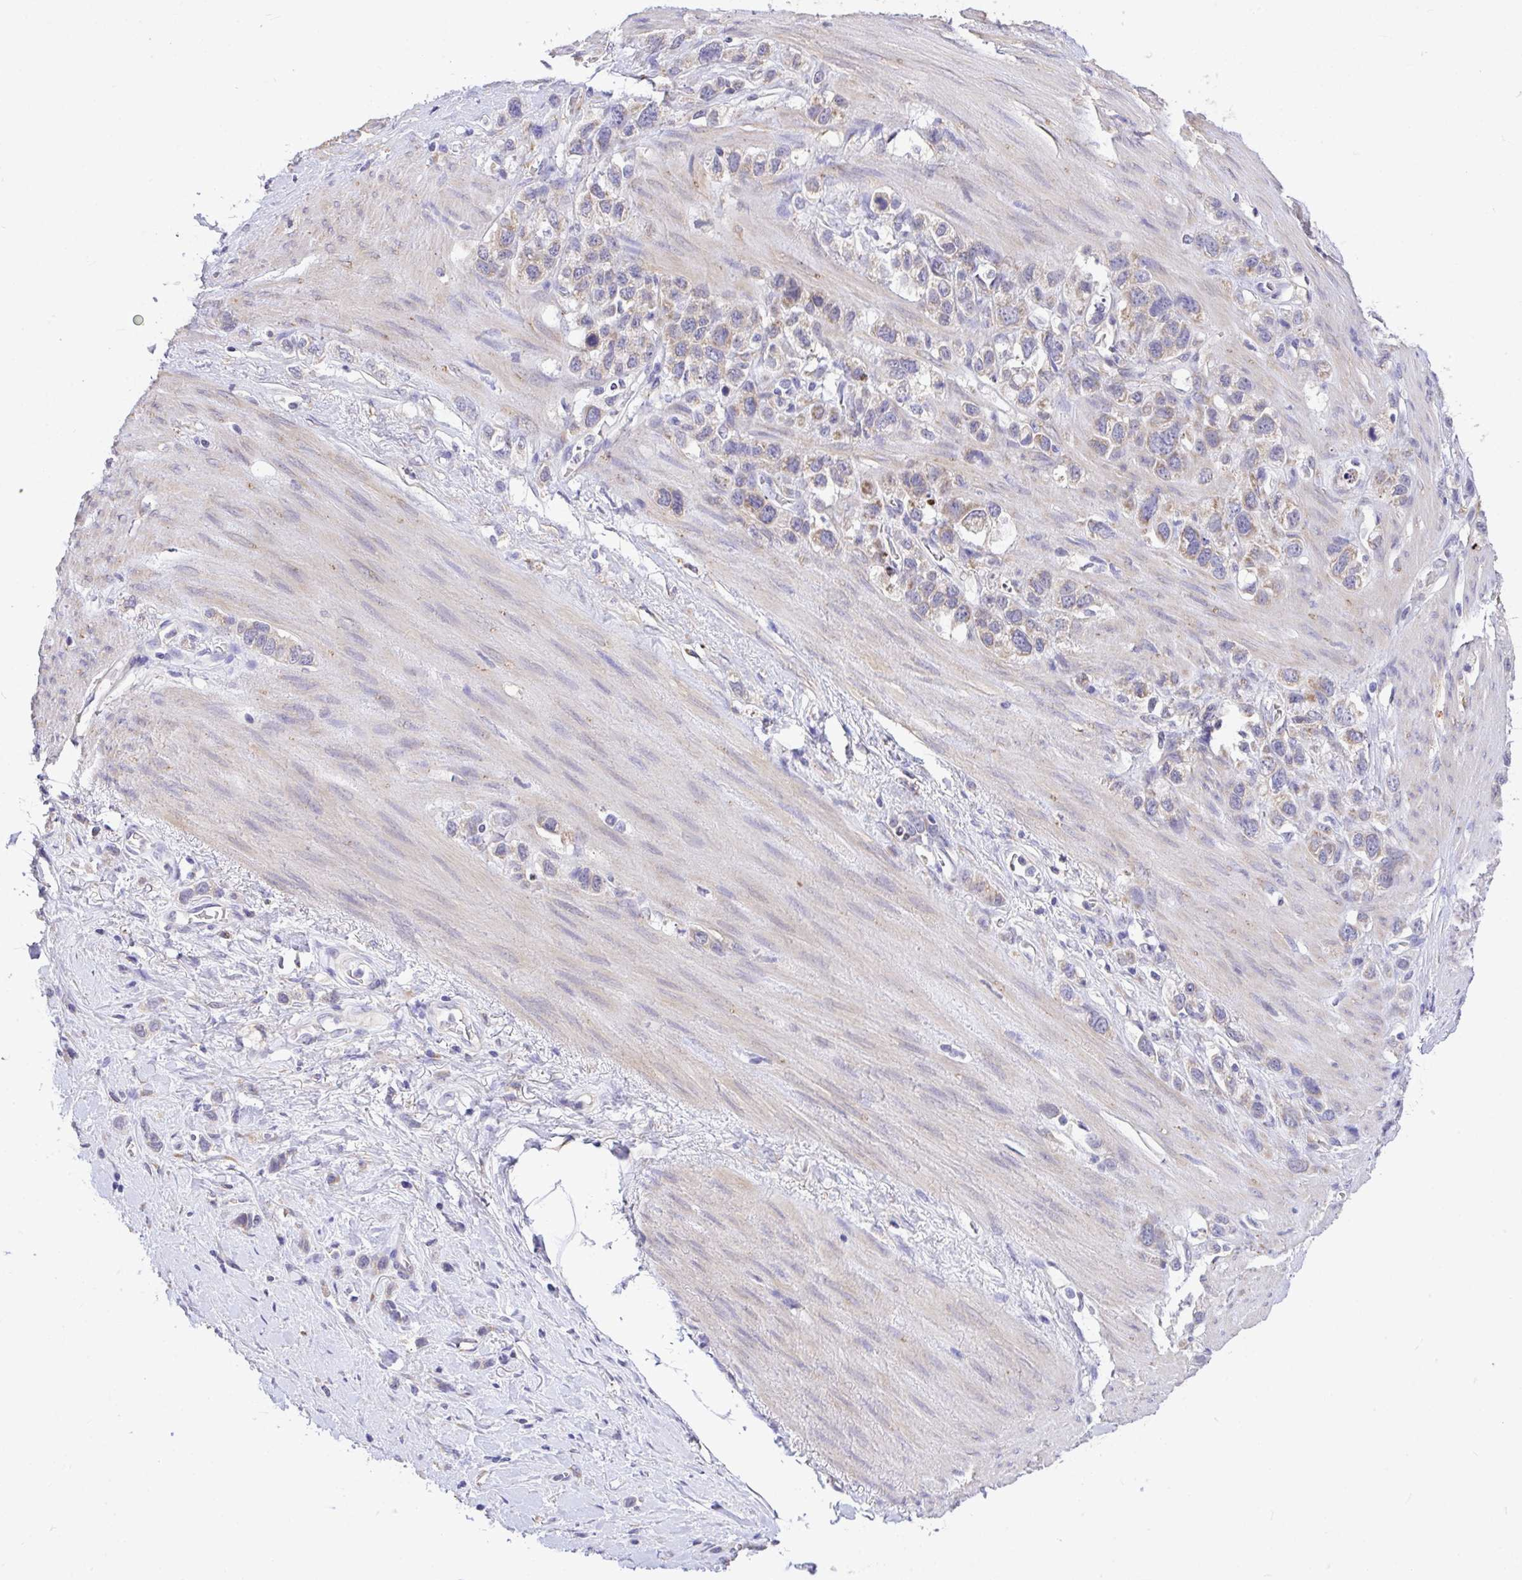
{"staining": {"intensity": "weak", "quantity": ">75%", "location": "cytoplasmic/membranous"}, "tissue": "stomach cancer", "cell_type": "Tumor cells", "image_type": "cancer", "snomed": [{"axis": "morphology", "description": "Adenocarcinoma, NOS"}, {"axis": "topography", "description": "Stomach"}], "caption": "There is low levels of weak cytoplasmic/membranous staining in tumor cells of adenocarcinoma (stomach), as demonstrated by immunohistochemical staining (brown color).", "gene": "MPC2", "patient": {"sex": "female", "age": 65}}